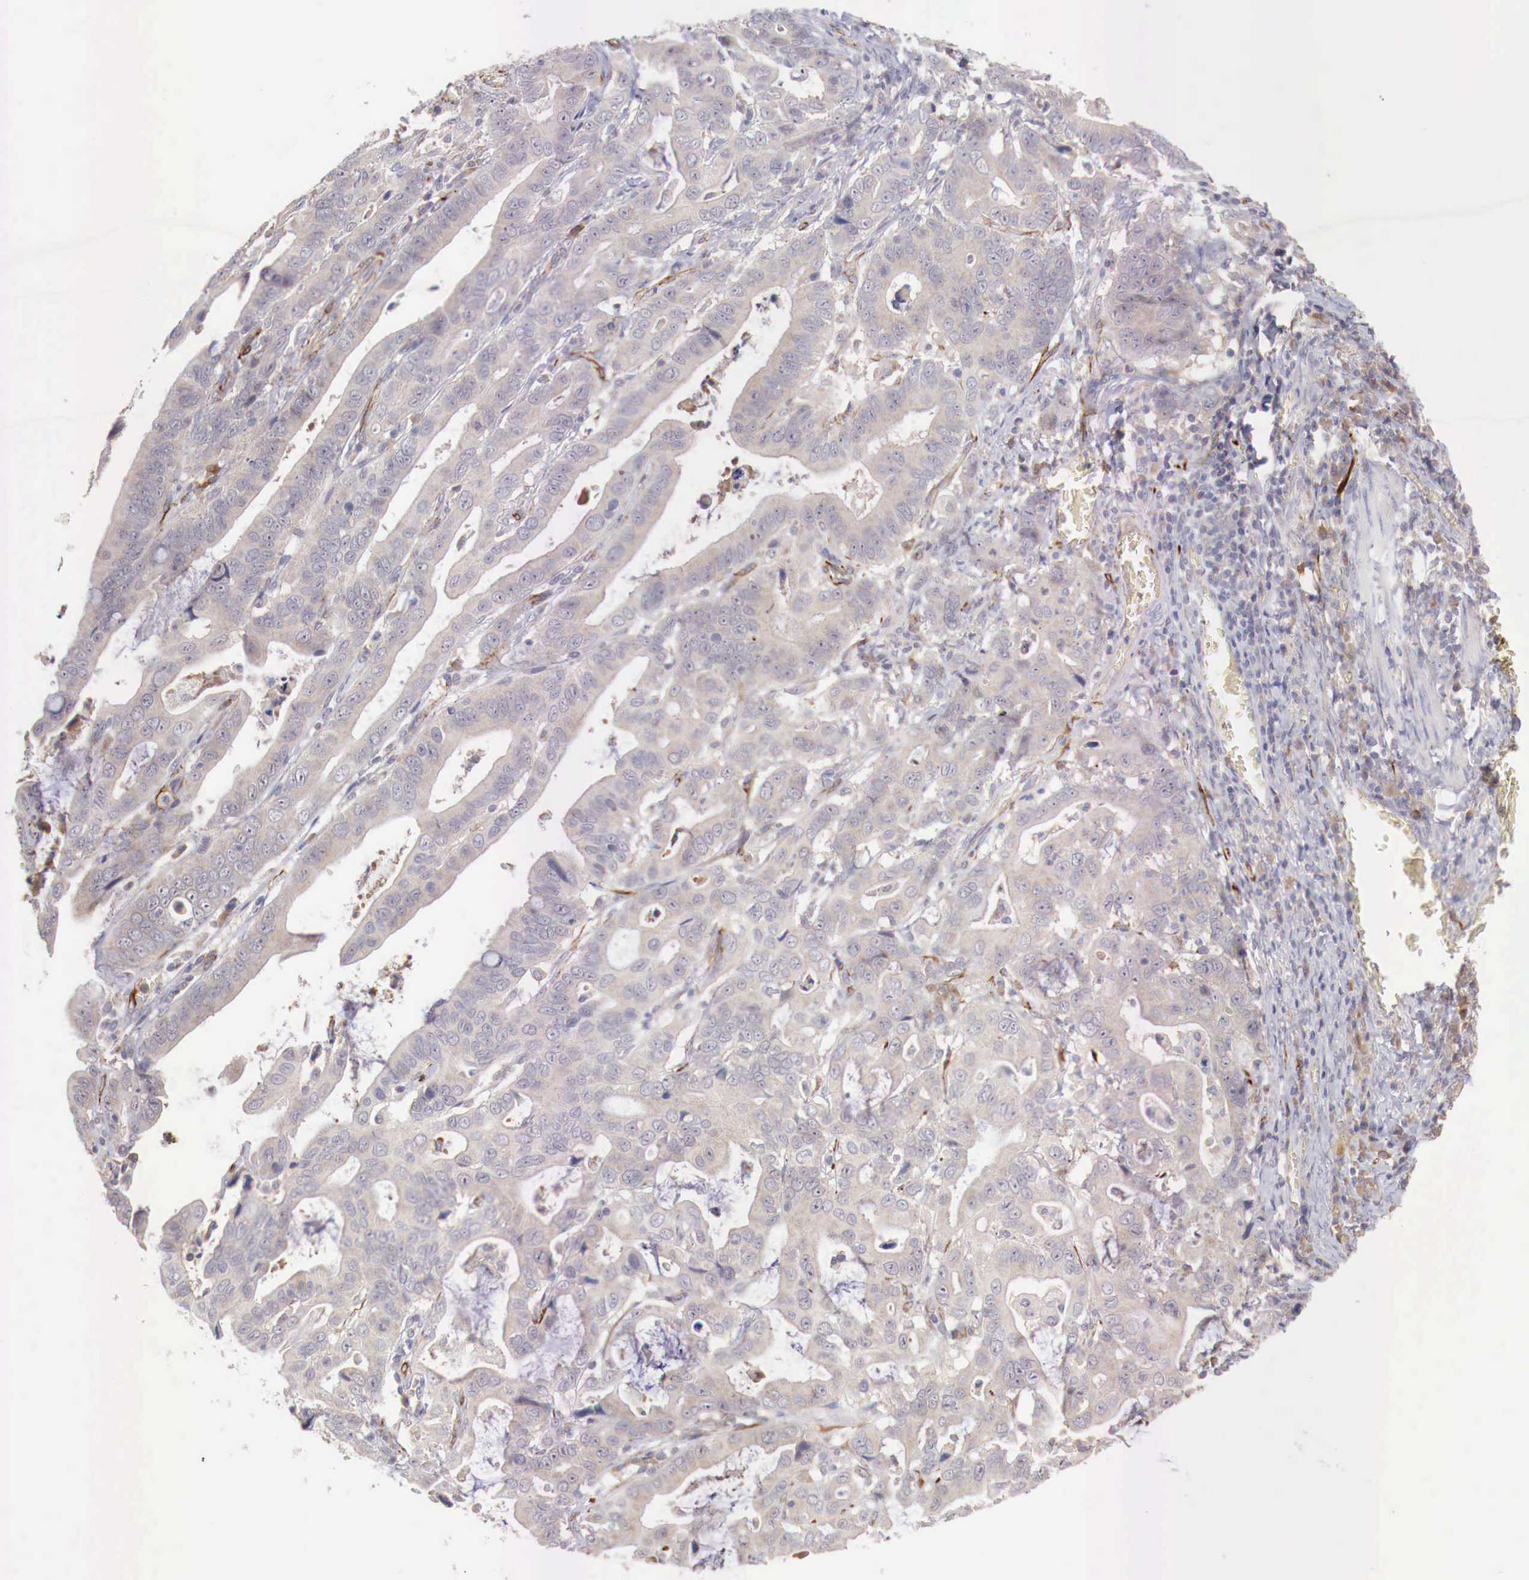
{"staining": {"intensity": "negative", "quantity": "none", "location": "none"}, "tissue": "stomach cancer", "cell_type": "Tumor cells", "image_type": "cancer", "snomed": [{"axis": "morphology", "description": "Adenocarcinoma, NOS"}, {"axis": "topography", "description": "Stomach, upper"}], "caption": "DAB (3,3'-diaminobenzidine) immunohistochemical staining of stomach adenocarcinoma demonstrates no significant positivity in tumor cells.", "gene": "WT1", "patient": {"sex": "male", "age": 63}}